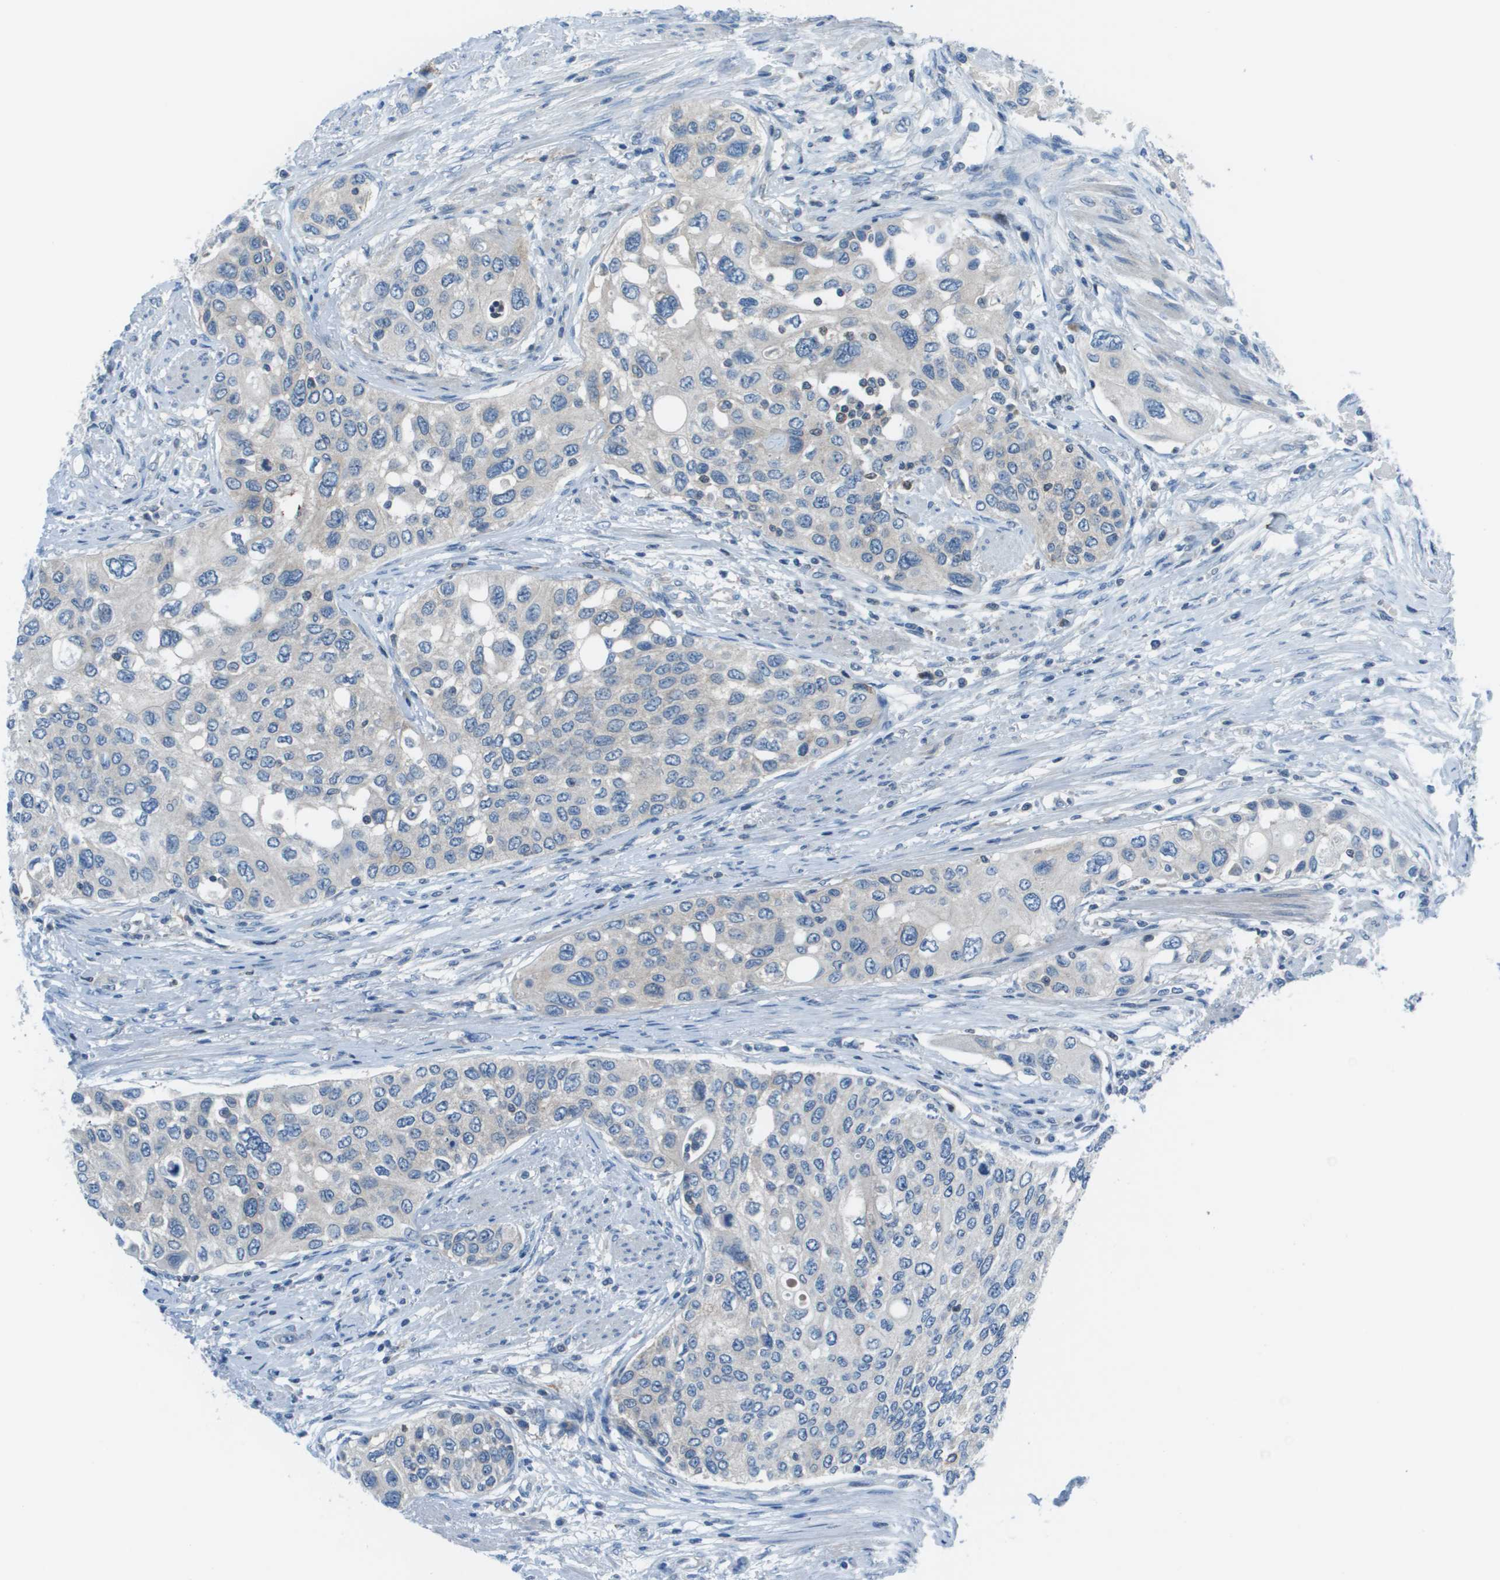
{"staining": {"intensity": "negative", "quantity": "none", "location": "none"}, "tissue": "urothelial cancer", "cell_type": "Tumor cells", "image_type": "cancer", "snomed": [{"axis": "morphology", "description": "Urothelial carcinoma, High grade"}, {"axis": "topography", "description": "Urinary bladder"}], "caption": "IHC micrograph of neoplastic tissue: human urothelial cancer stained with DAB shows no significant protein positivity in tumor cells. The staining is performed using DAB (3,3'-diaminobenzidine) brown chromogen with nuclei counter-stained in using hematoxylin.", "gene": "STIP1", "patient": {"sex": "female", "age": 56}}